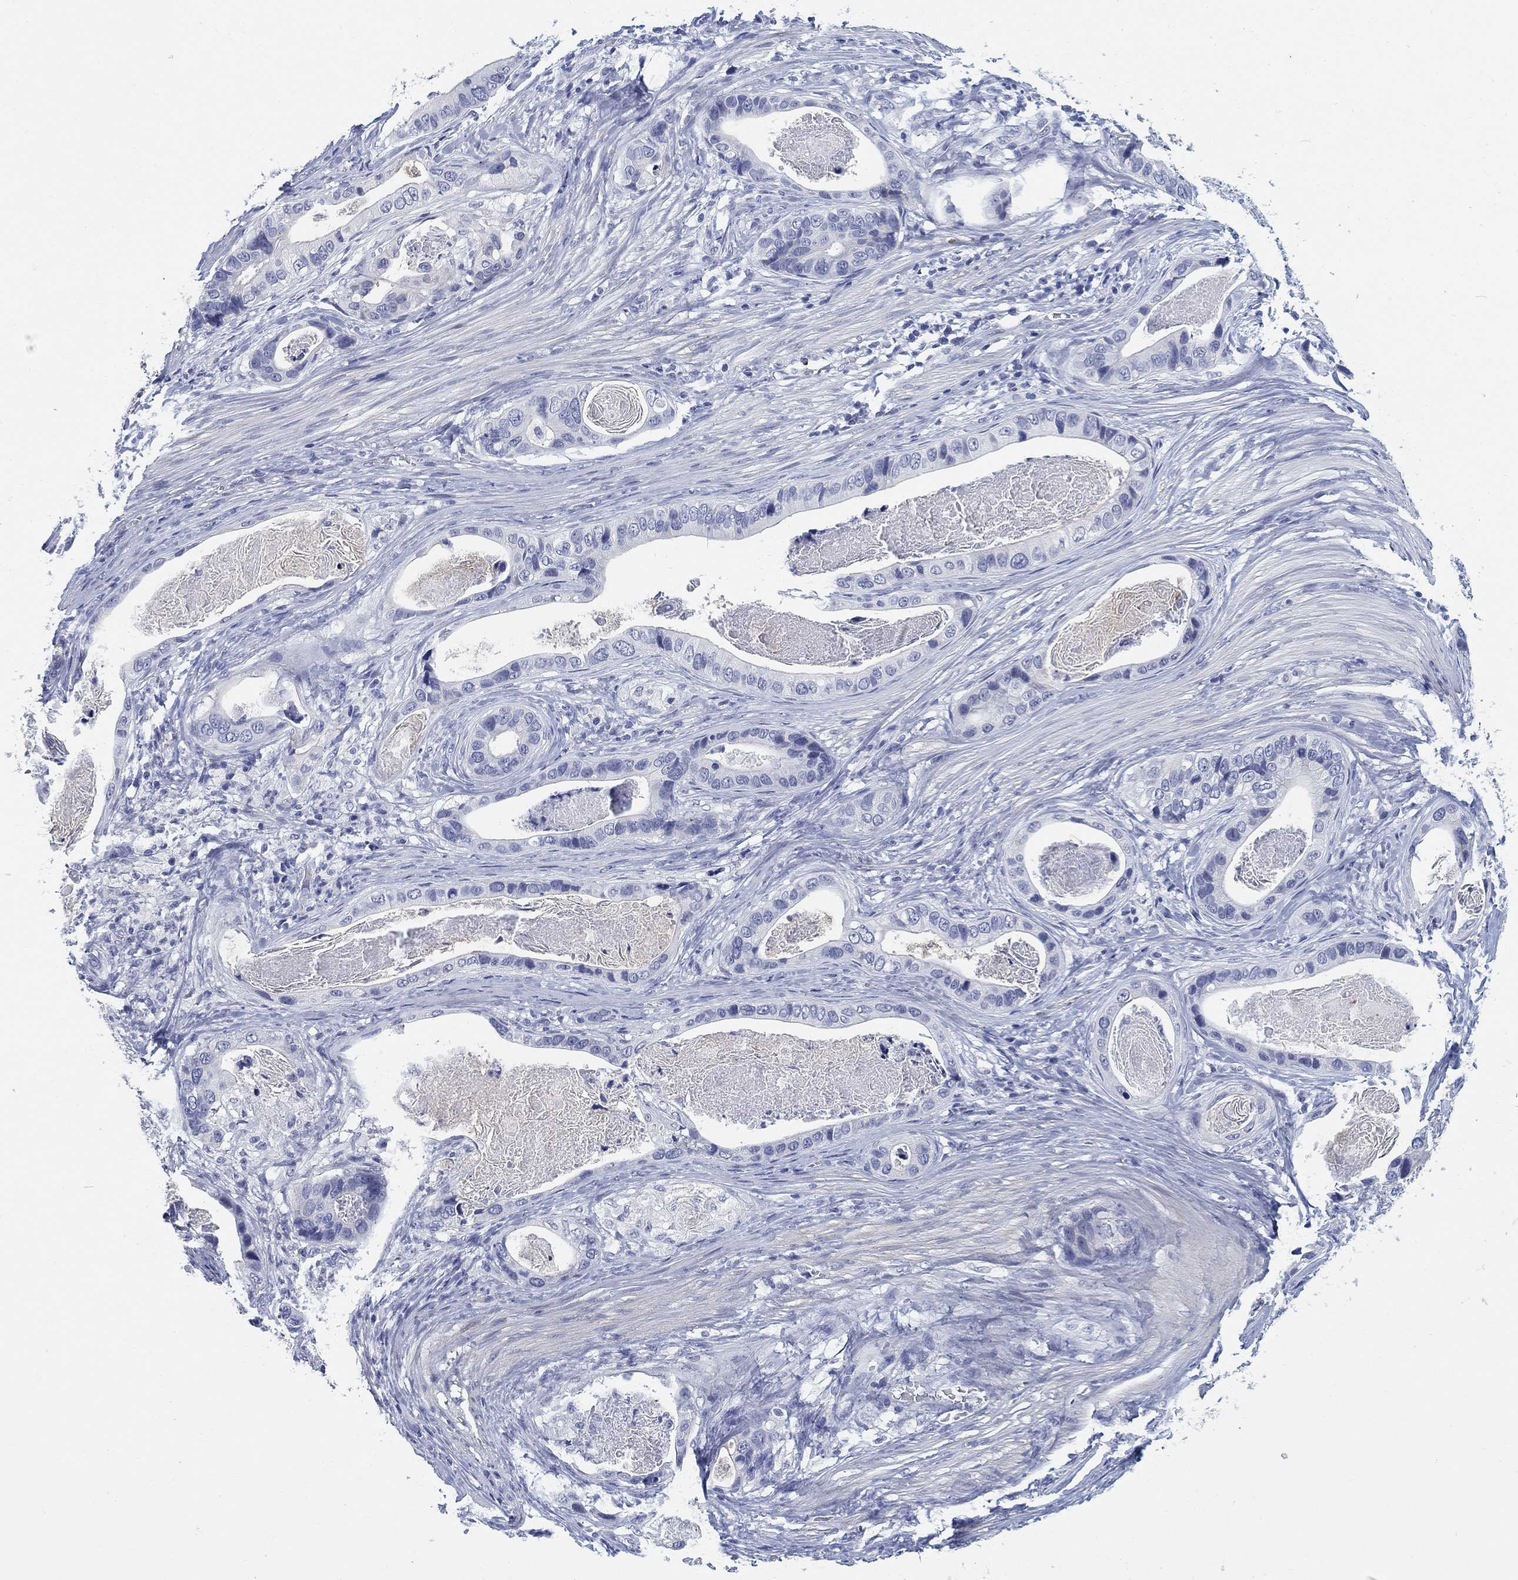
{"staining": {"intensity": "negative", "quantity": "none", "location": "none"}, "tissue": "stomach cancer", "cell_type": "Tumor cells", "image_type": "cancer", "snomed": [{"axis": "morphology", "description": "Adenocarcinoma, NOS"}, {"axis": "topography", "description": "Stomach"}], "caption": "Stomach cancer (adenocarcinoma) stained for a protein using immunohistochemistry reveals no staining tumor cells.", "gene": "CLUL1", "patient": {"sex": "male", "age": 84}}